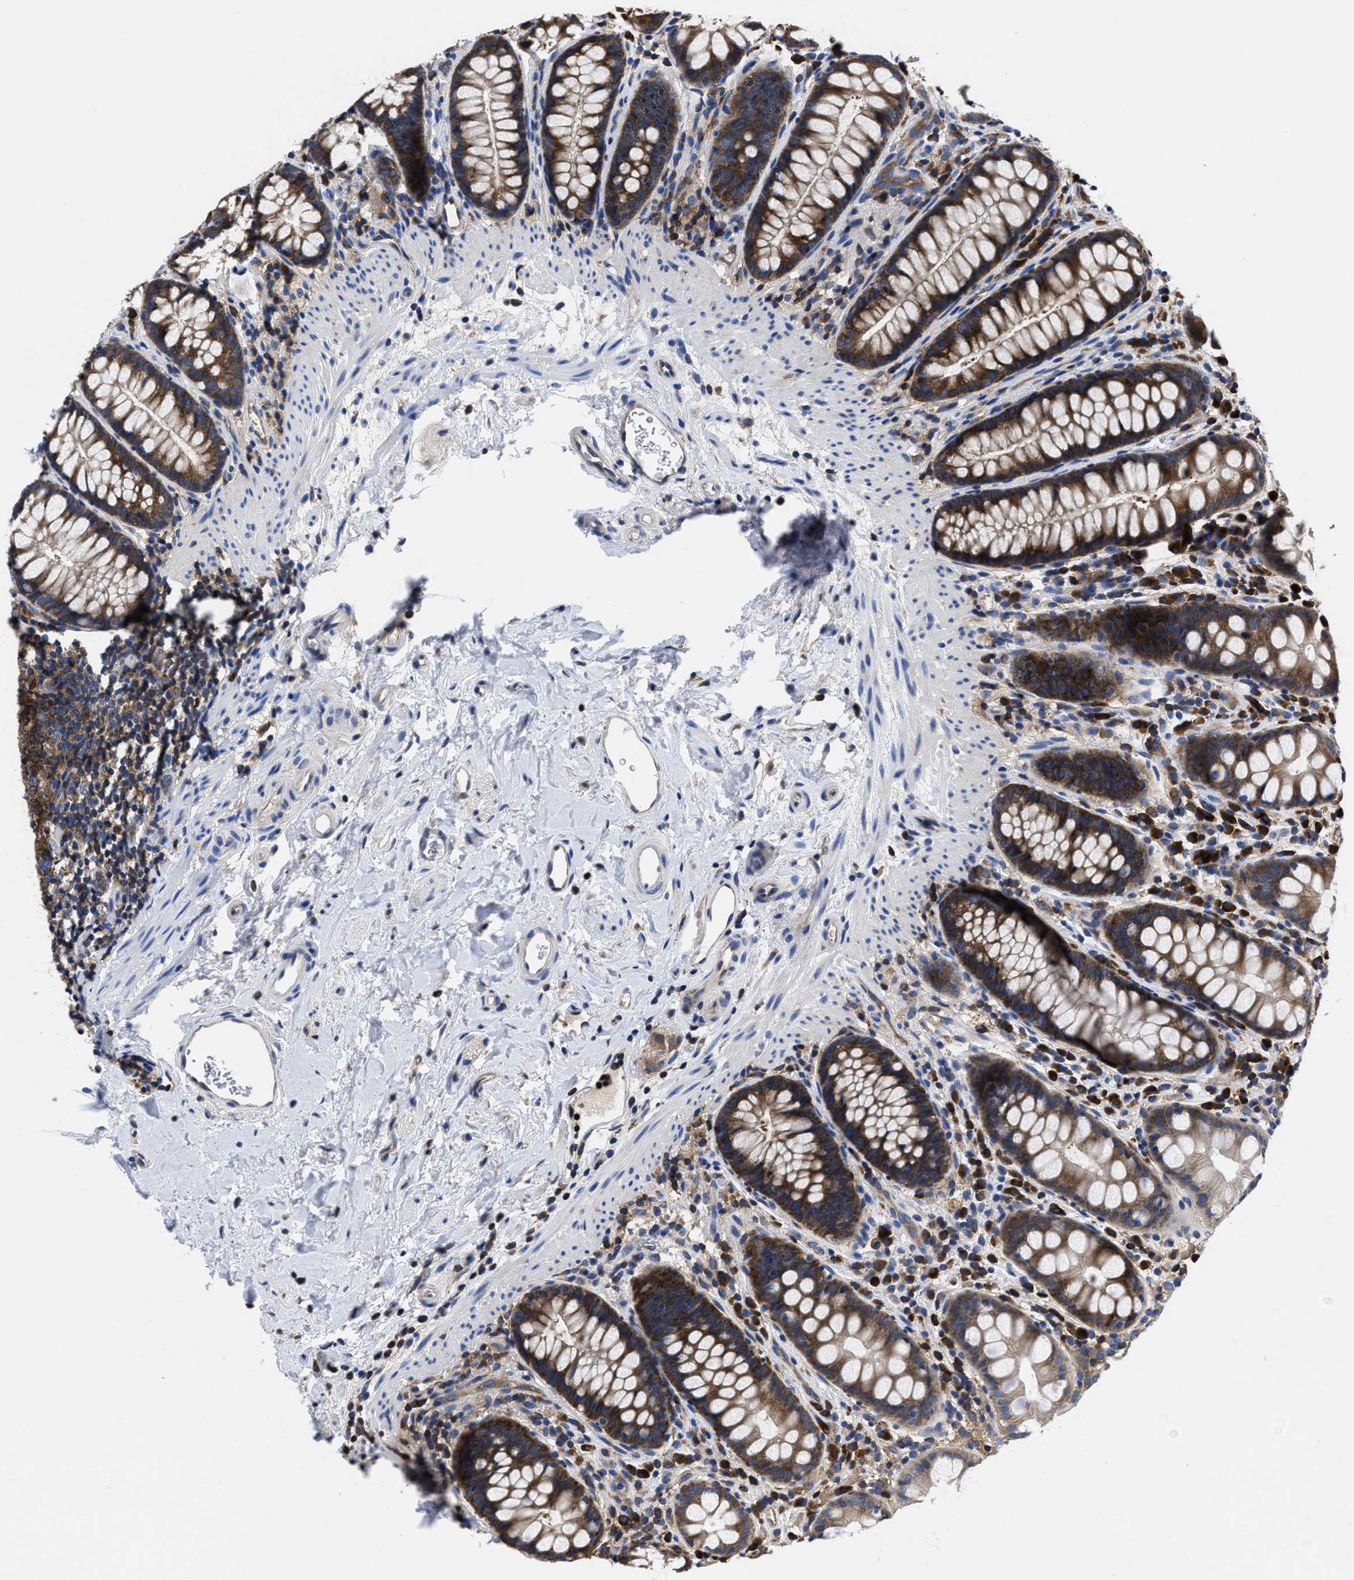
{"staining": {"intensity": "strong", "quantity": ">75%", "location": "cytoplasmic/membranous"}, "tissue": "rectum", "cell_type": "Glandular cells", "image_type": "normal", "snomed": [{"axis": "morphology", "description": "Normal tissue, NOS"}, {"axis": "topography", "description": "Rectum"}], "caption": "Rectum stained with immunohistochemistry exhibits strong cytoplasmic/membranous expression in about >75% of glandular cells. The staining was performed using DAB to visualize the protein expression in brown, while the nuclei were stained in blue with hematoxylin (Magnification: 20x).", "gene": "YARS1", "patient": {"sex": "female", "age": 65}}